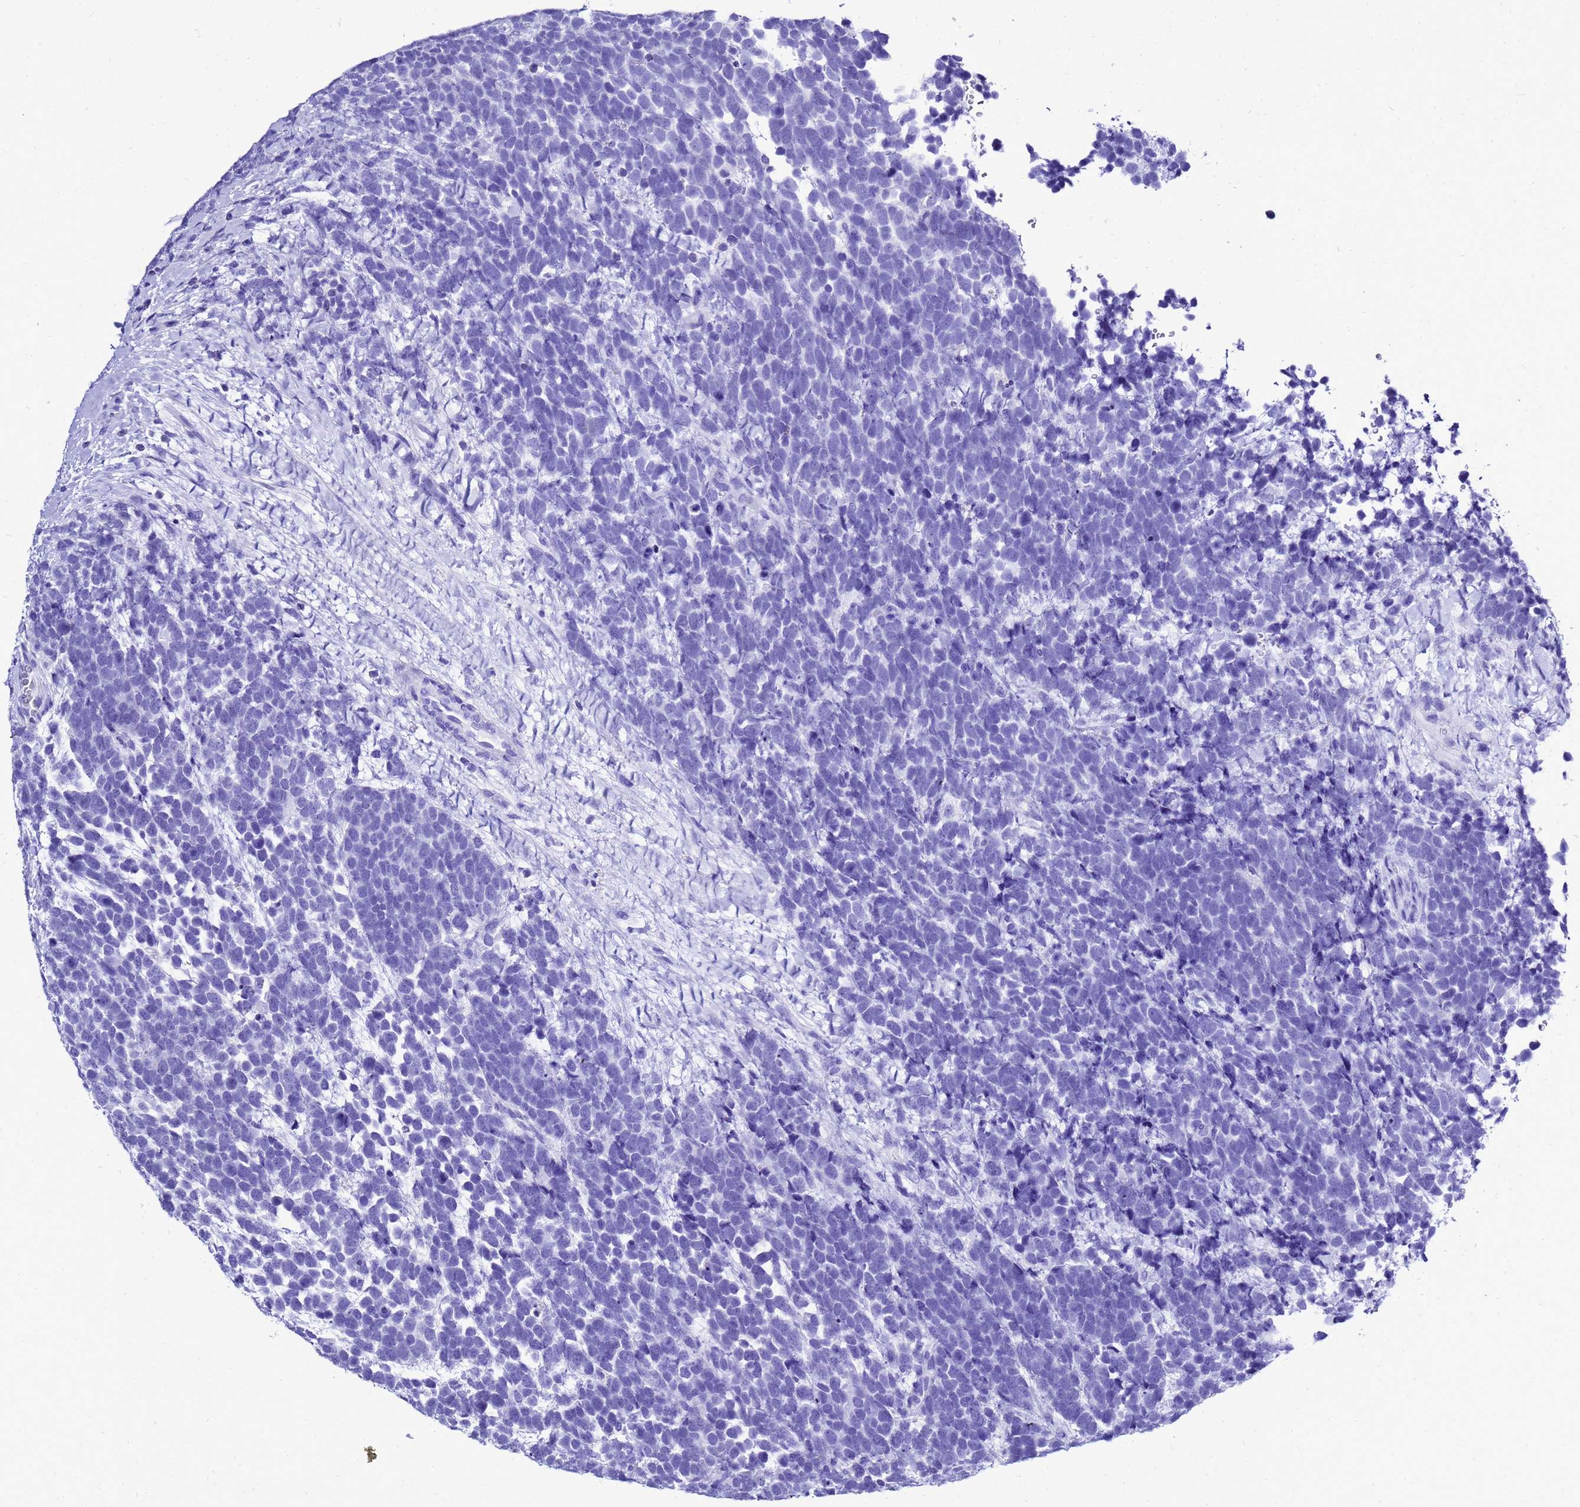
{"staining": {"intensity": "negative", "quantity": "none", "location": "none"}, "tissue": "urothelial cancer", "cell_type": "Tumor cells", "image_type": "cancer", "snomed": [{"axis": "morphology", "description": "Urothelial carcinoma, High grade"}, {"axis": "topography", "description": "Urinary bladder"}], "caption": "The photomicrograph shows no significant positivity in tumor cells of urothelial cancer. The staining is performed using DAB (3,3'-diaminobenzidine) brown chromogen with nuclei counter-stained in using hematoxylin.", "gene": "LIPF", "patient": {"sex": "female", "age": 82}}